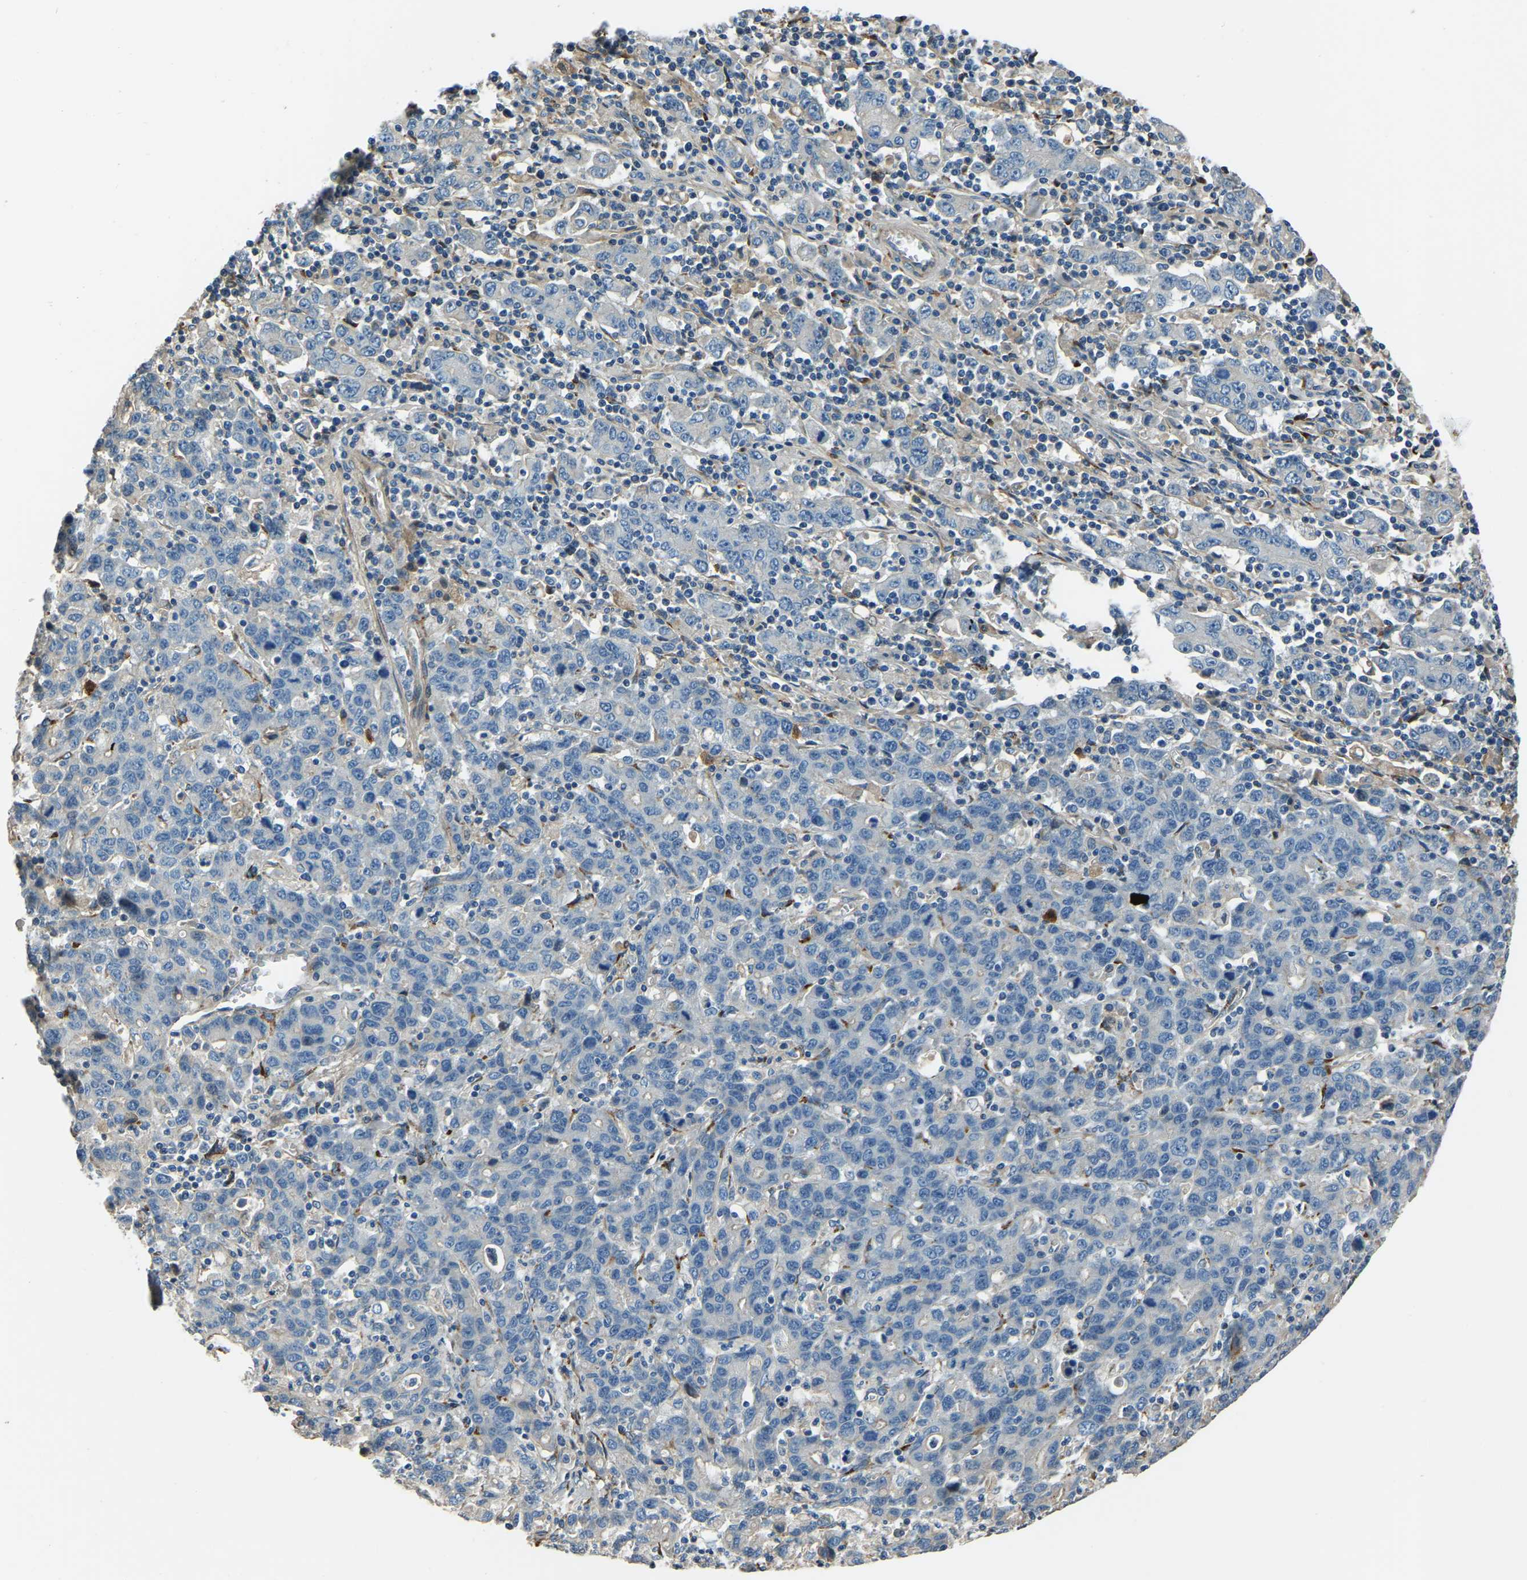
{"staining": {"intensity": "negative", "quantity": "none", "location": "none"}, "tissue": "stomach cancer", "cell_type": "Tumor cells", "image_type": "cancer", "snomed": [{"axis": "morphology", "description": "Adenocarcinoma, NOS"}, {"axis": "topography", "description": "Stomach, upper"}], "caption": "Immunohistochemistry image of human adenocarcinoma (stomach) stained for a protein (brown), which demonstrates no positivity in tumor cells.", "gene": "COL3A1", "patient": {"sex": "male", "age": 69}}